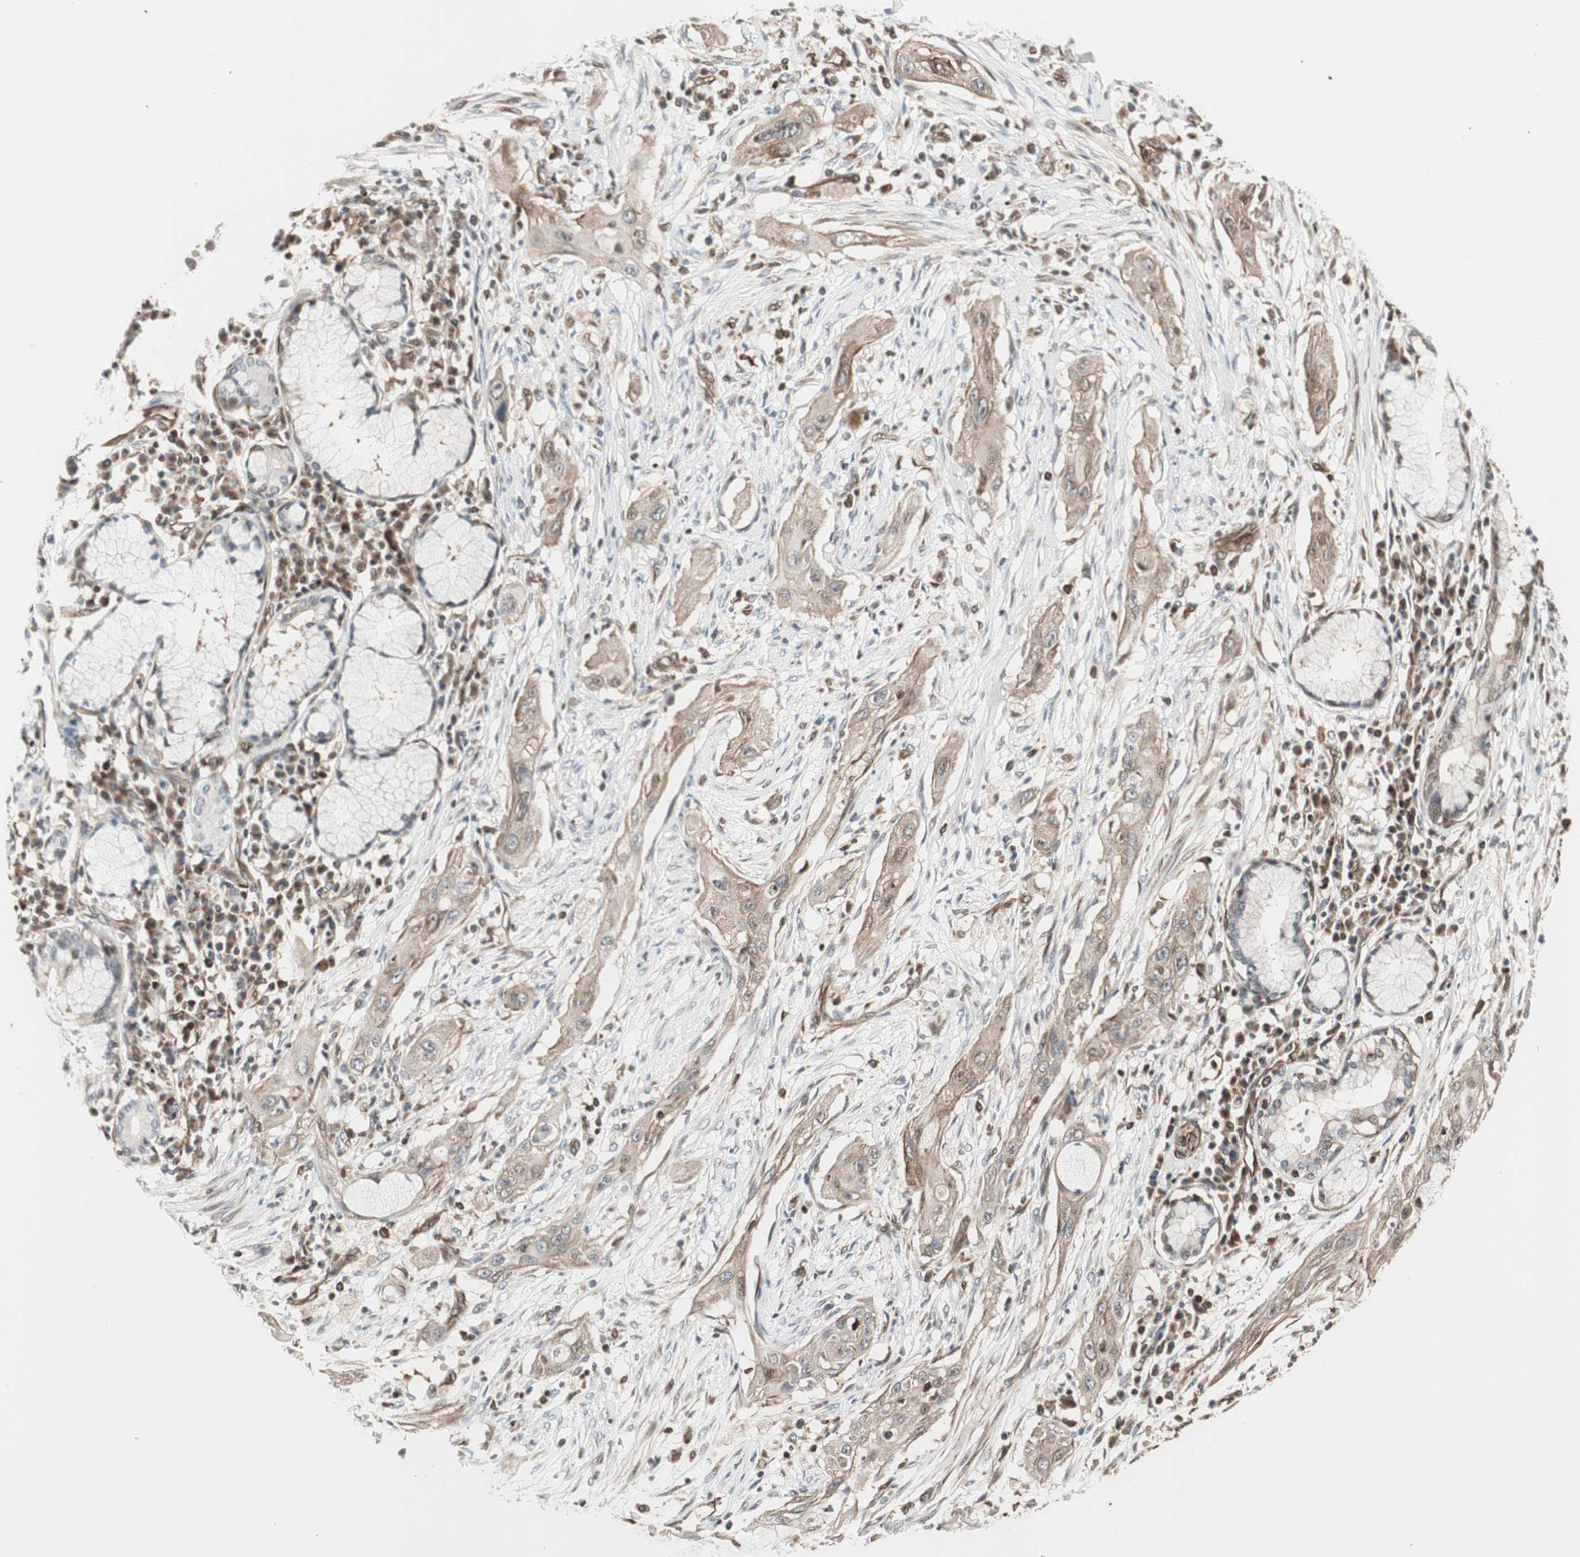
{"staining": {"intensity": "weak", "quantity": ">75%", "location": "cytoplasmic/membranous"}, "tissue": "lung cancer", "cell_type": "Tumor cells", "image_type": "cancer", "snomed": [{"axis": "morphology", "description": "Squamous cell carcinoma, NOS"}, {"axis": "topography", "description": "Lung"}], "caption": "A low amount of weak cytoplasmic/membranous positivity is present in approximately >75% of tumor cells in squamous cell carcinoma (lung) tissue.", "gene": "MAD2L2", "patient": {"sex": "female", "age": 47}}